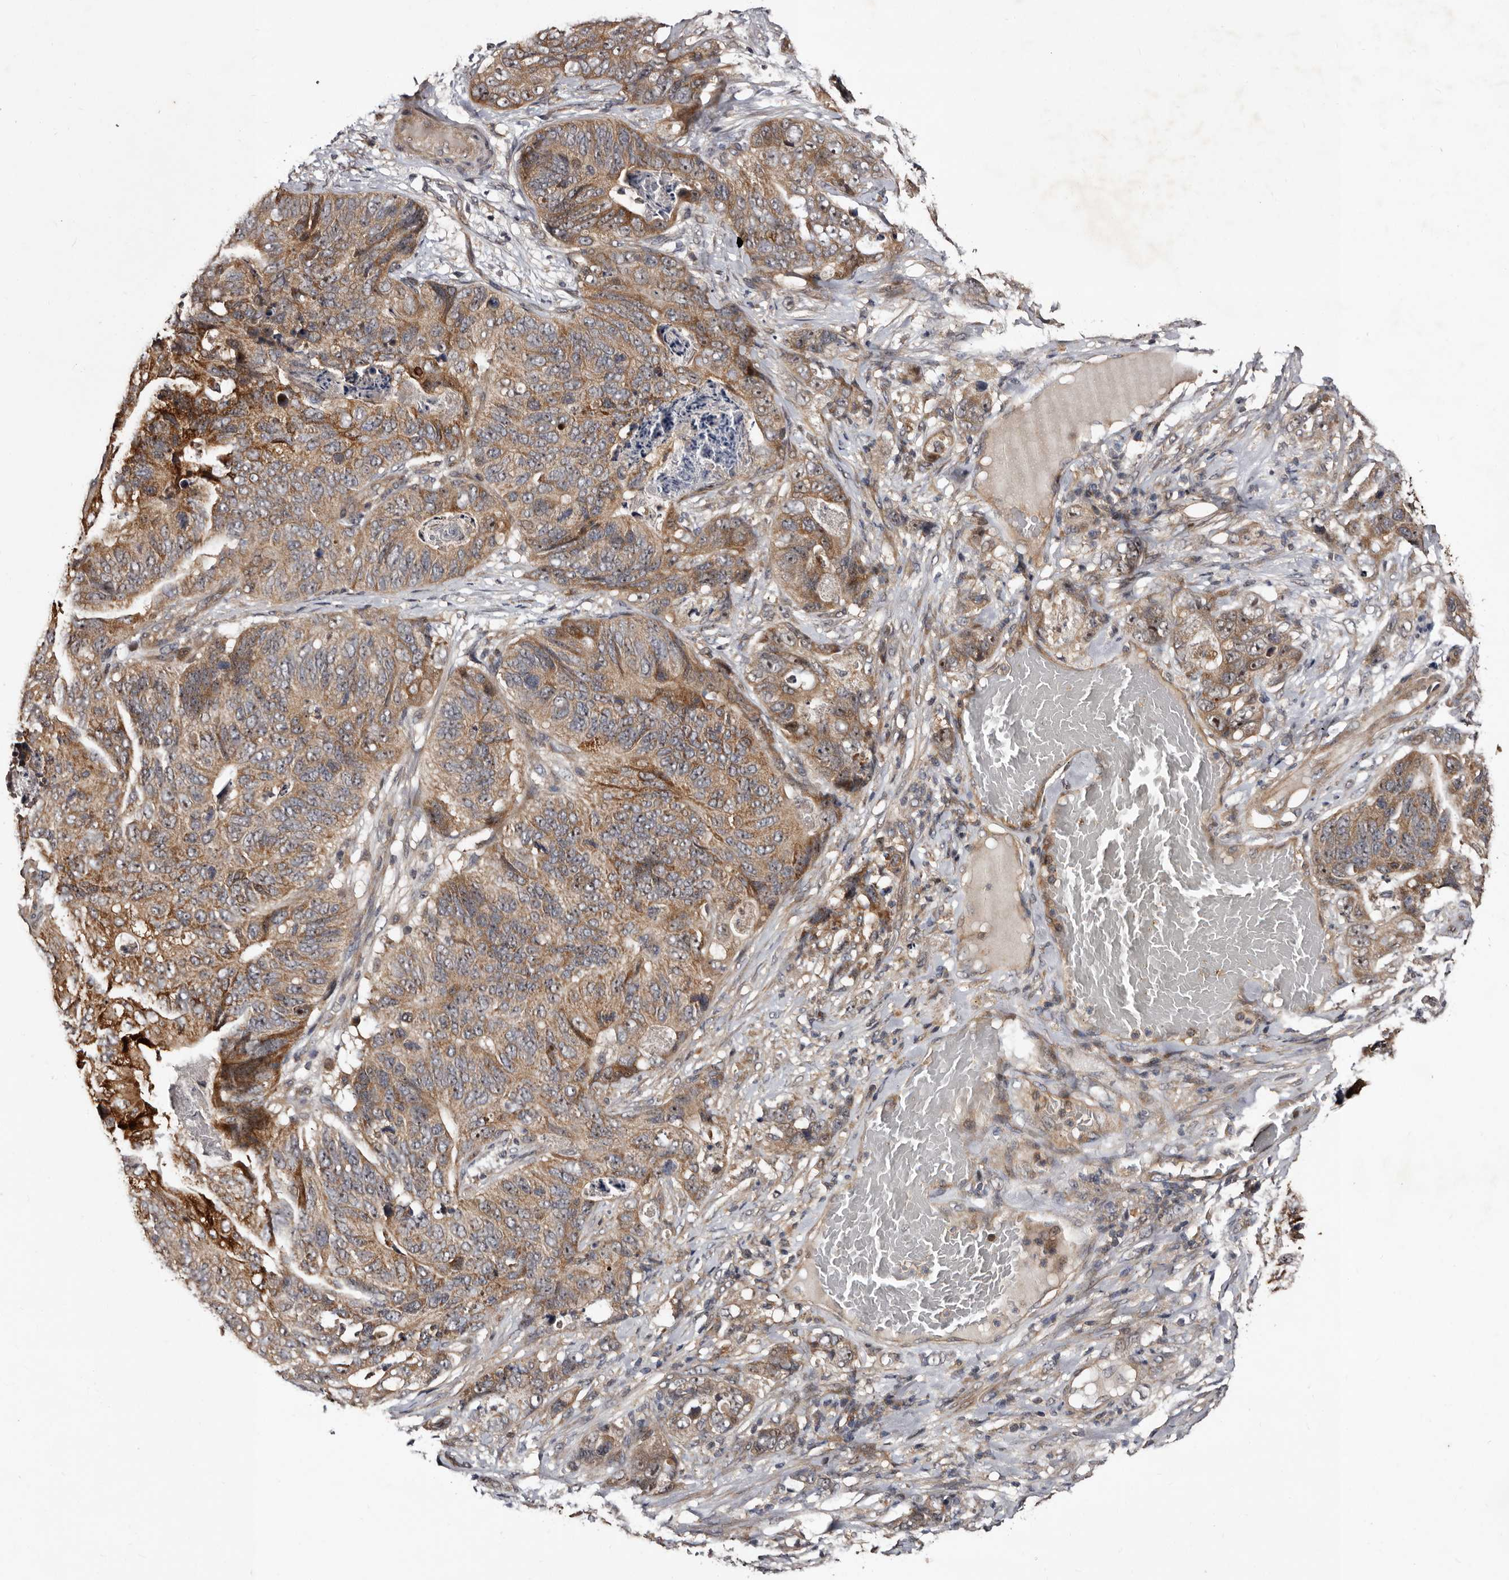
{"staining": {"intensity": "moderate", "quantity": ">75%", "location": "cytoplasmic/membranous"}, "tissue": "stomach cancer", "cell_type": "Tumor cells", "image_type": "cancer", "snomed": [{"axis": "morphology", "description": "Normal tissue, NOS"}, {"axis": "morphology", "description": "Adenocarcinoma, NOS"}, {"axis": "topography", "description": "Stomach"}], "caption": "Immunohistochemical staining of human stomach cancer (adenocarcinoma) exhibits moderate cytoplasmic/membranous protein staining in approximately >75% of tumor cells. (DAB = brown stain, brightfield microscopy at high magnification).", "gene": "MKRN3", "patient": {"sex": "female", "age": 89}}